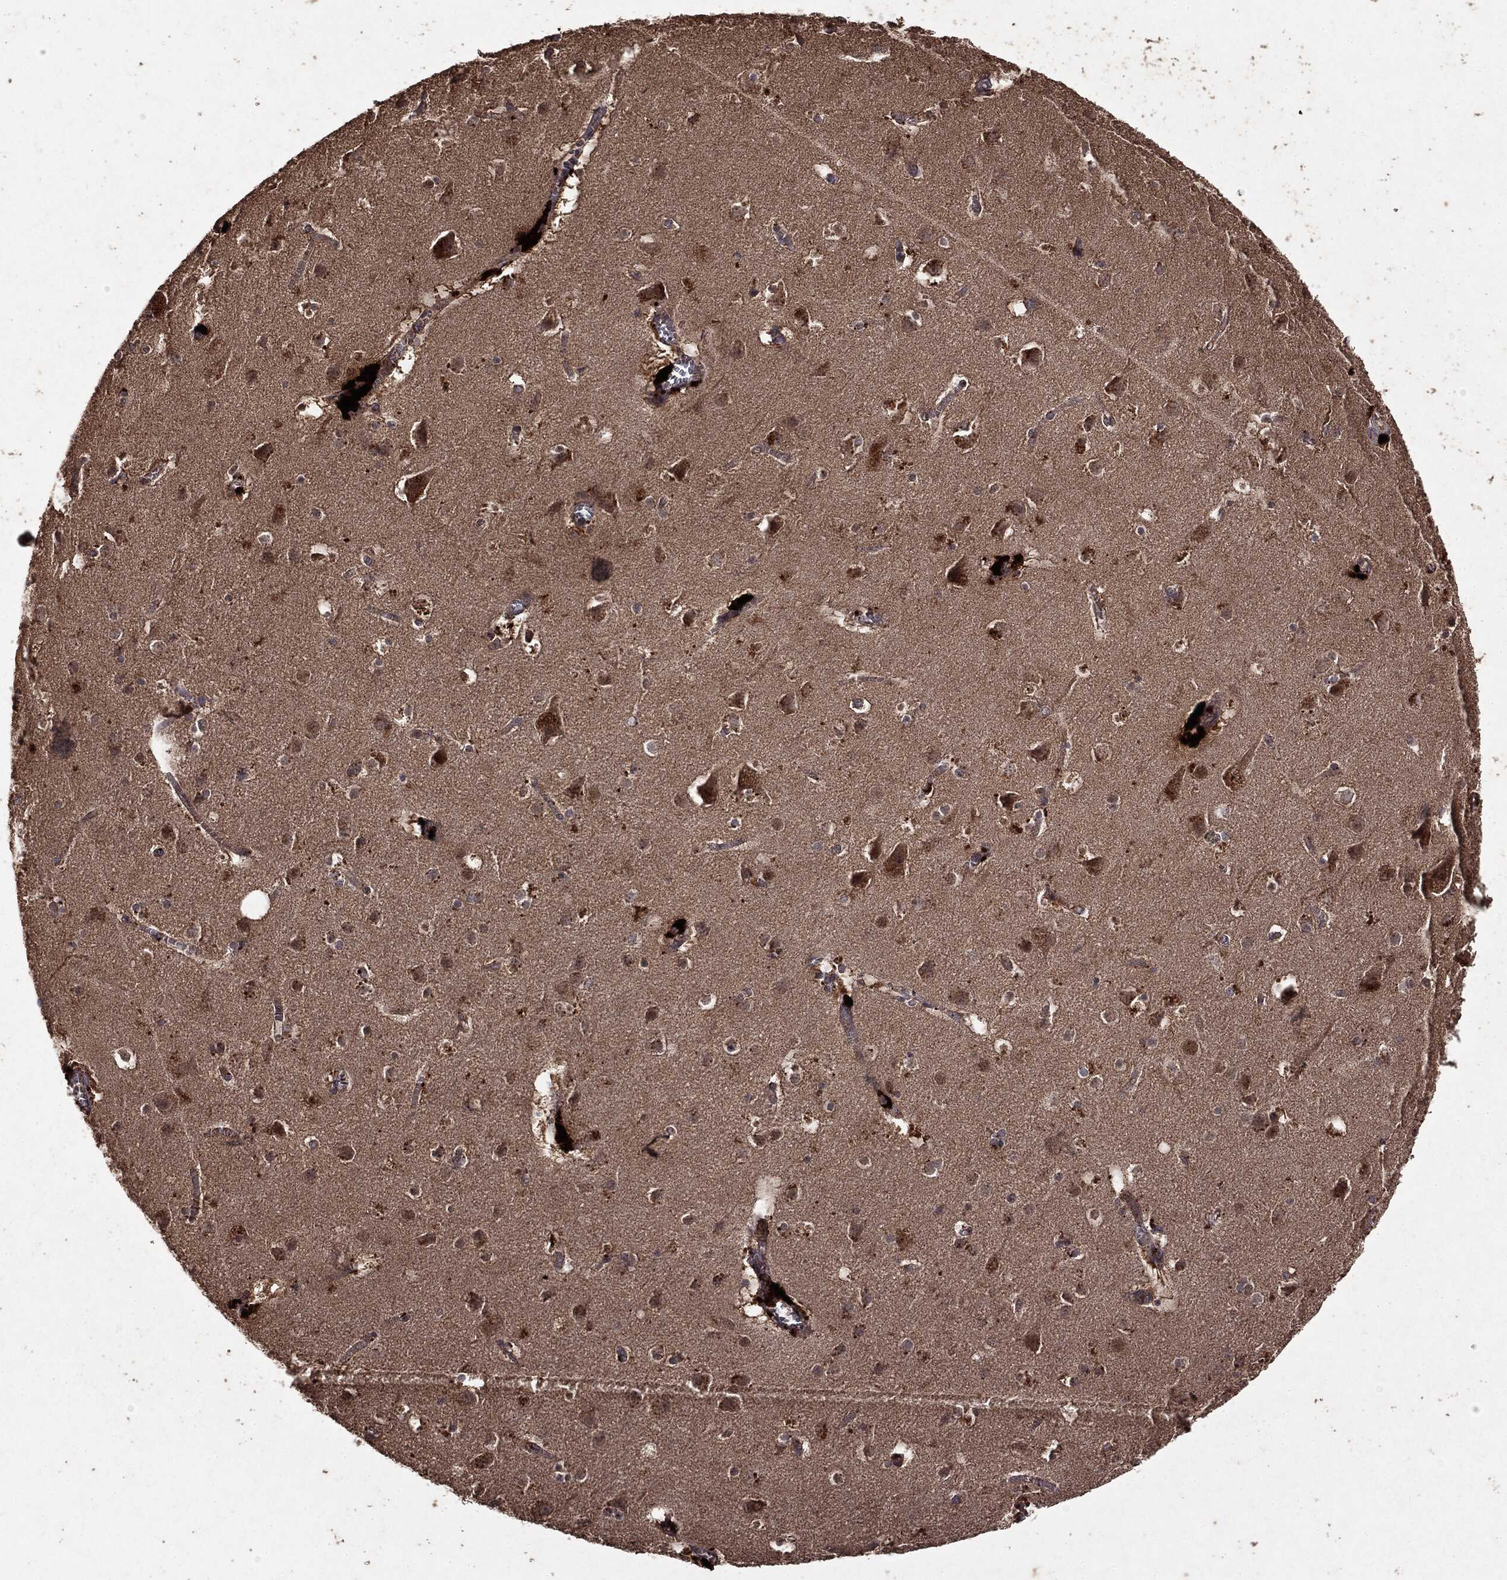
{"staining": {"intensity": "negative", "quantity": "none", "location": "none"}, "tissue": "cerebral cortex", "cell_type": "Endothelial cells", "image_type": "normal", "snomed": [{"axis": "morphology", "description": "Normal tissue, NOS"}, {"axis": "topography", "description": "Cerebral cortex"}], "caption": "The histopathology image demonstrates no staining of endothelial cells in benign cerebral cortex. Nuclei are stained in blue.", "gene": "MTOR", "patient": {"sex": "male", "age": 59}}